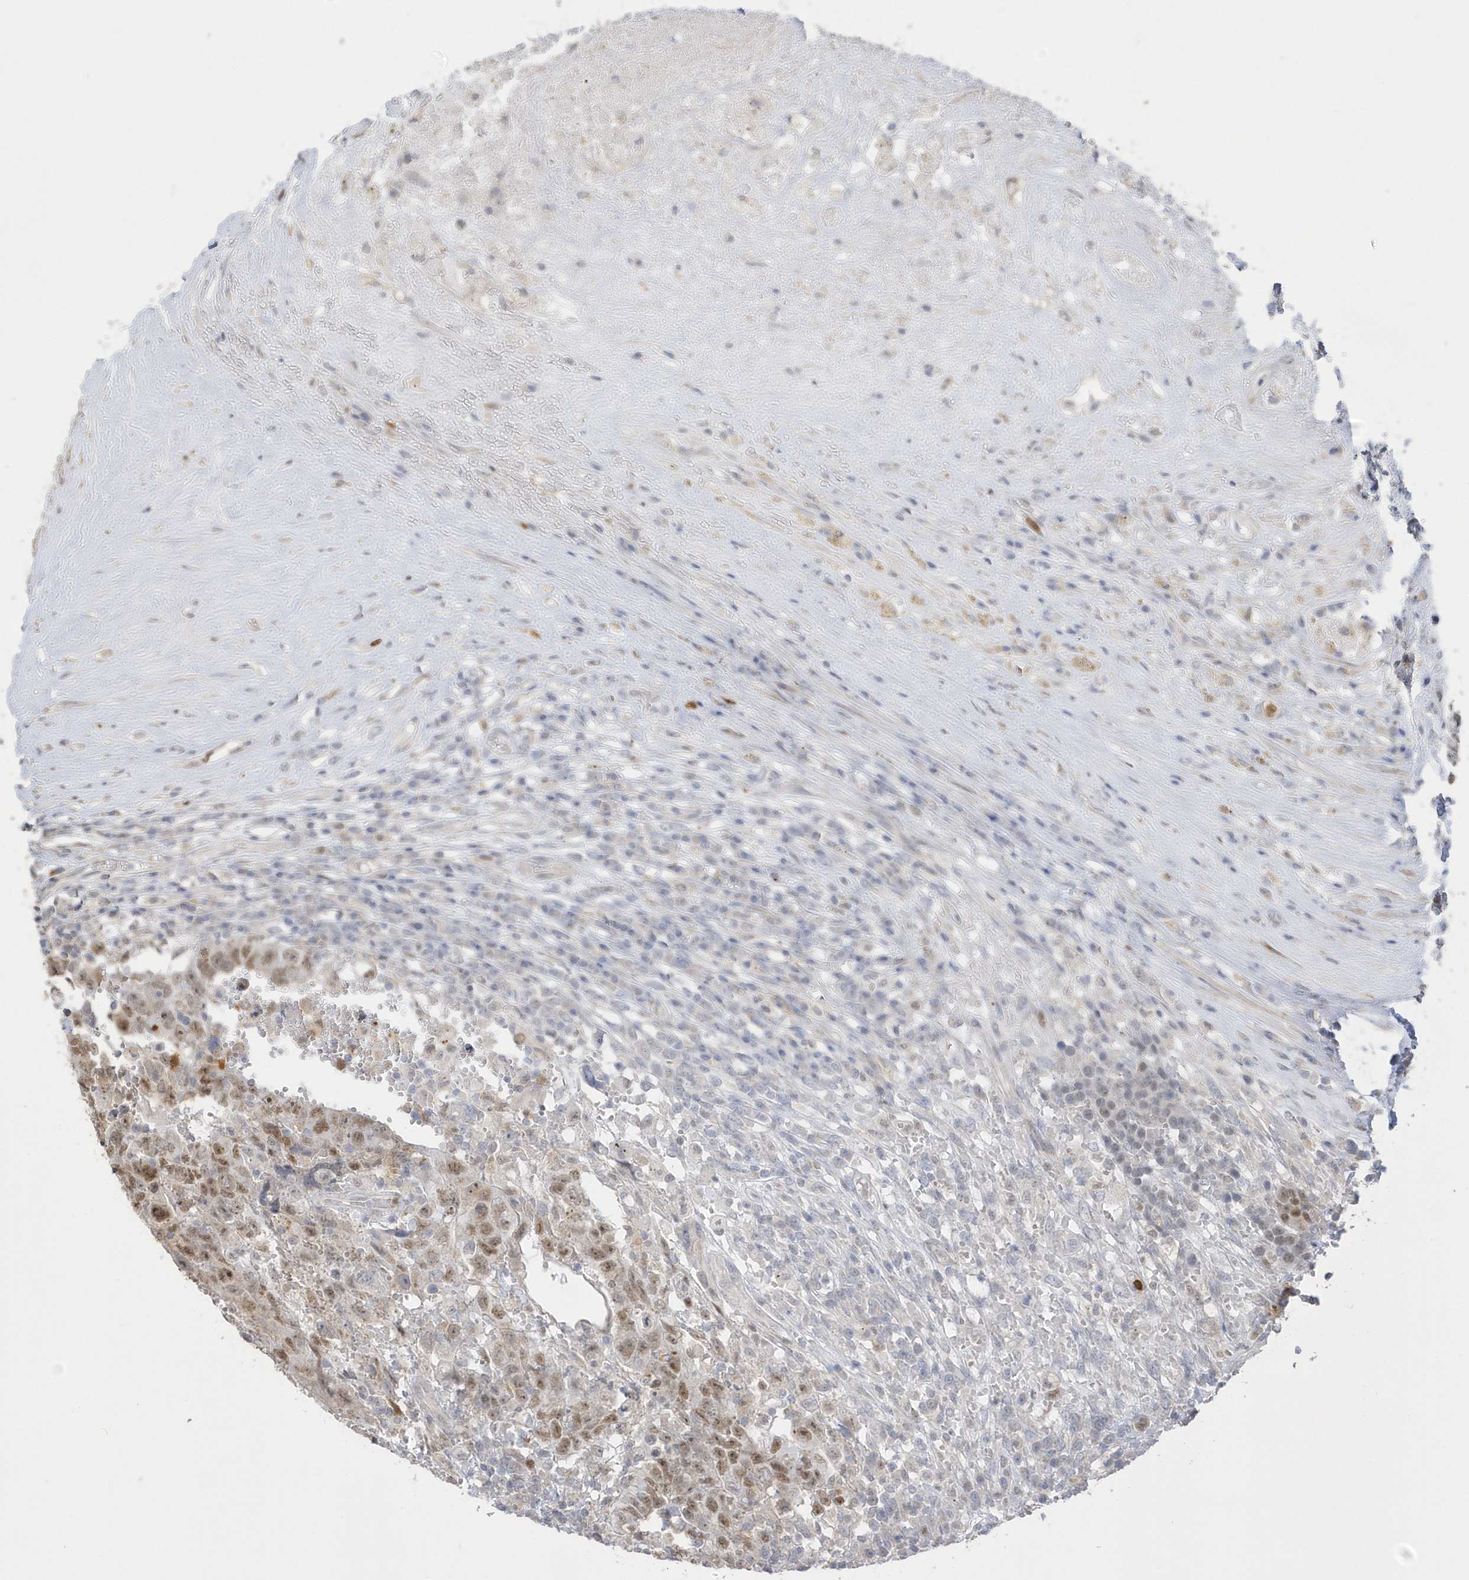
{"staining": {"intensity": "moderate", "quantity": ">75%", "location": "nuclear"}, "tissue": "testis cancer", "cell_type": "Tumor cells", "image_type": "cancer", "snomed": [{"axis": "morphology", "description": "Carcinoma, Embryonal, NOS"}, {"axis": "topography", "description": "Testis"}], "caption": "Immunohistochemical staining of embryonal carcinoma (testis) demonstrates medium levels of moderate nuclear protein expression in about >75% of tumor cells.", "gene": "NAF1", "patient": {"sex": "male", "age": 26}}